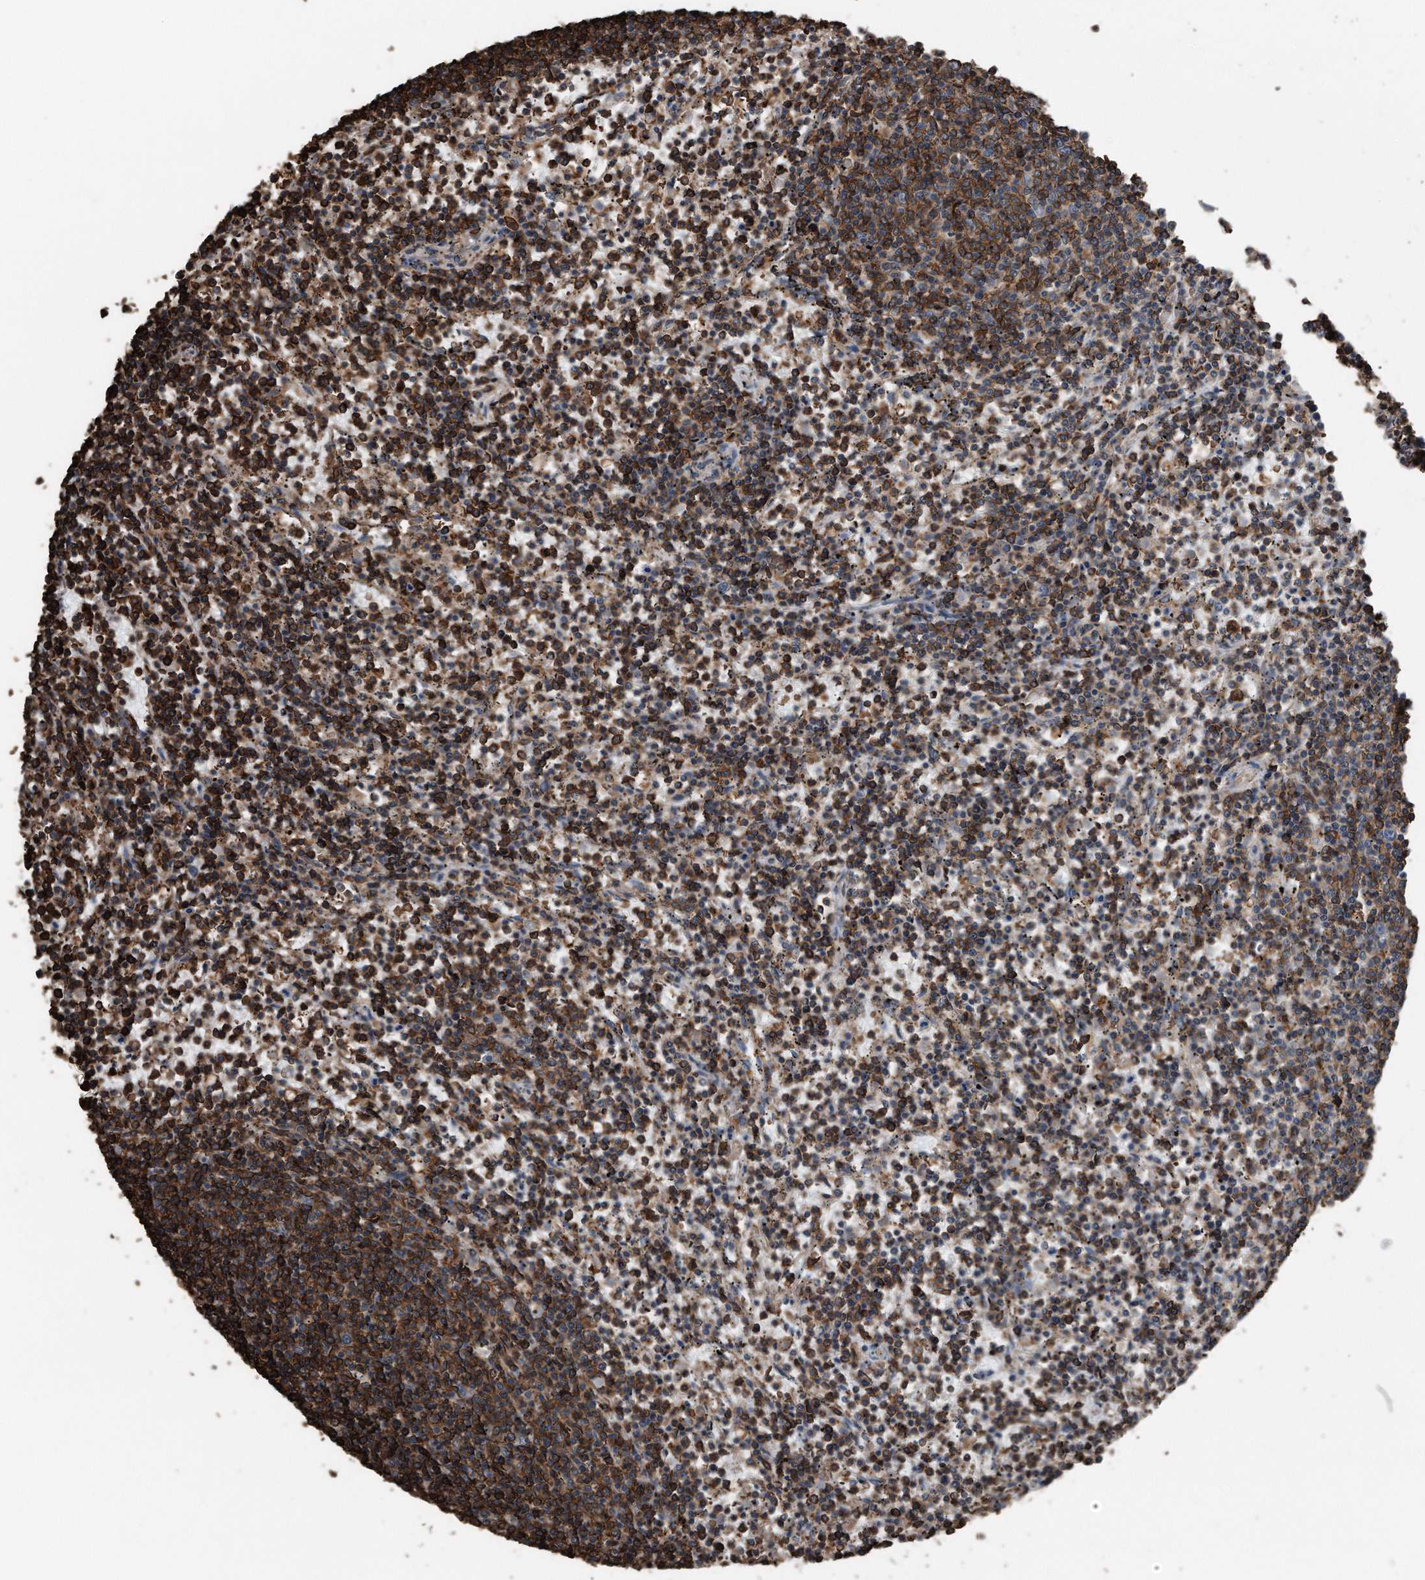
{"staining": {"intensity": "moderate", "quantity": ">75%", "location": "cytoplasmic/membranous"}, "tissue": "lymphoma", "cell_type": "Tumor cells", "image_type": "cancer", "snomed": [{"axis": "morphology", "description": "Malignant lymphoma, non-Hodgkin's type, Low grade"}, {"axis": "topography", "description": "Spleen"}], "caption": "Brown immunohistochemical staining in human lymphoma demonstrates moderate cytoplasmic/membranous expression in about >75% of tumor cells.", "gene": "RSPO3", "patient": {"sex": "female", "age": 50}}